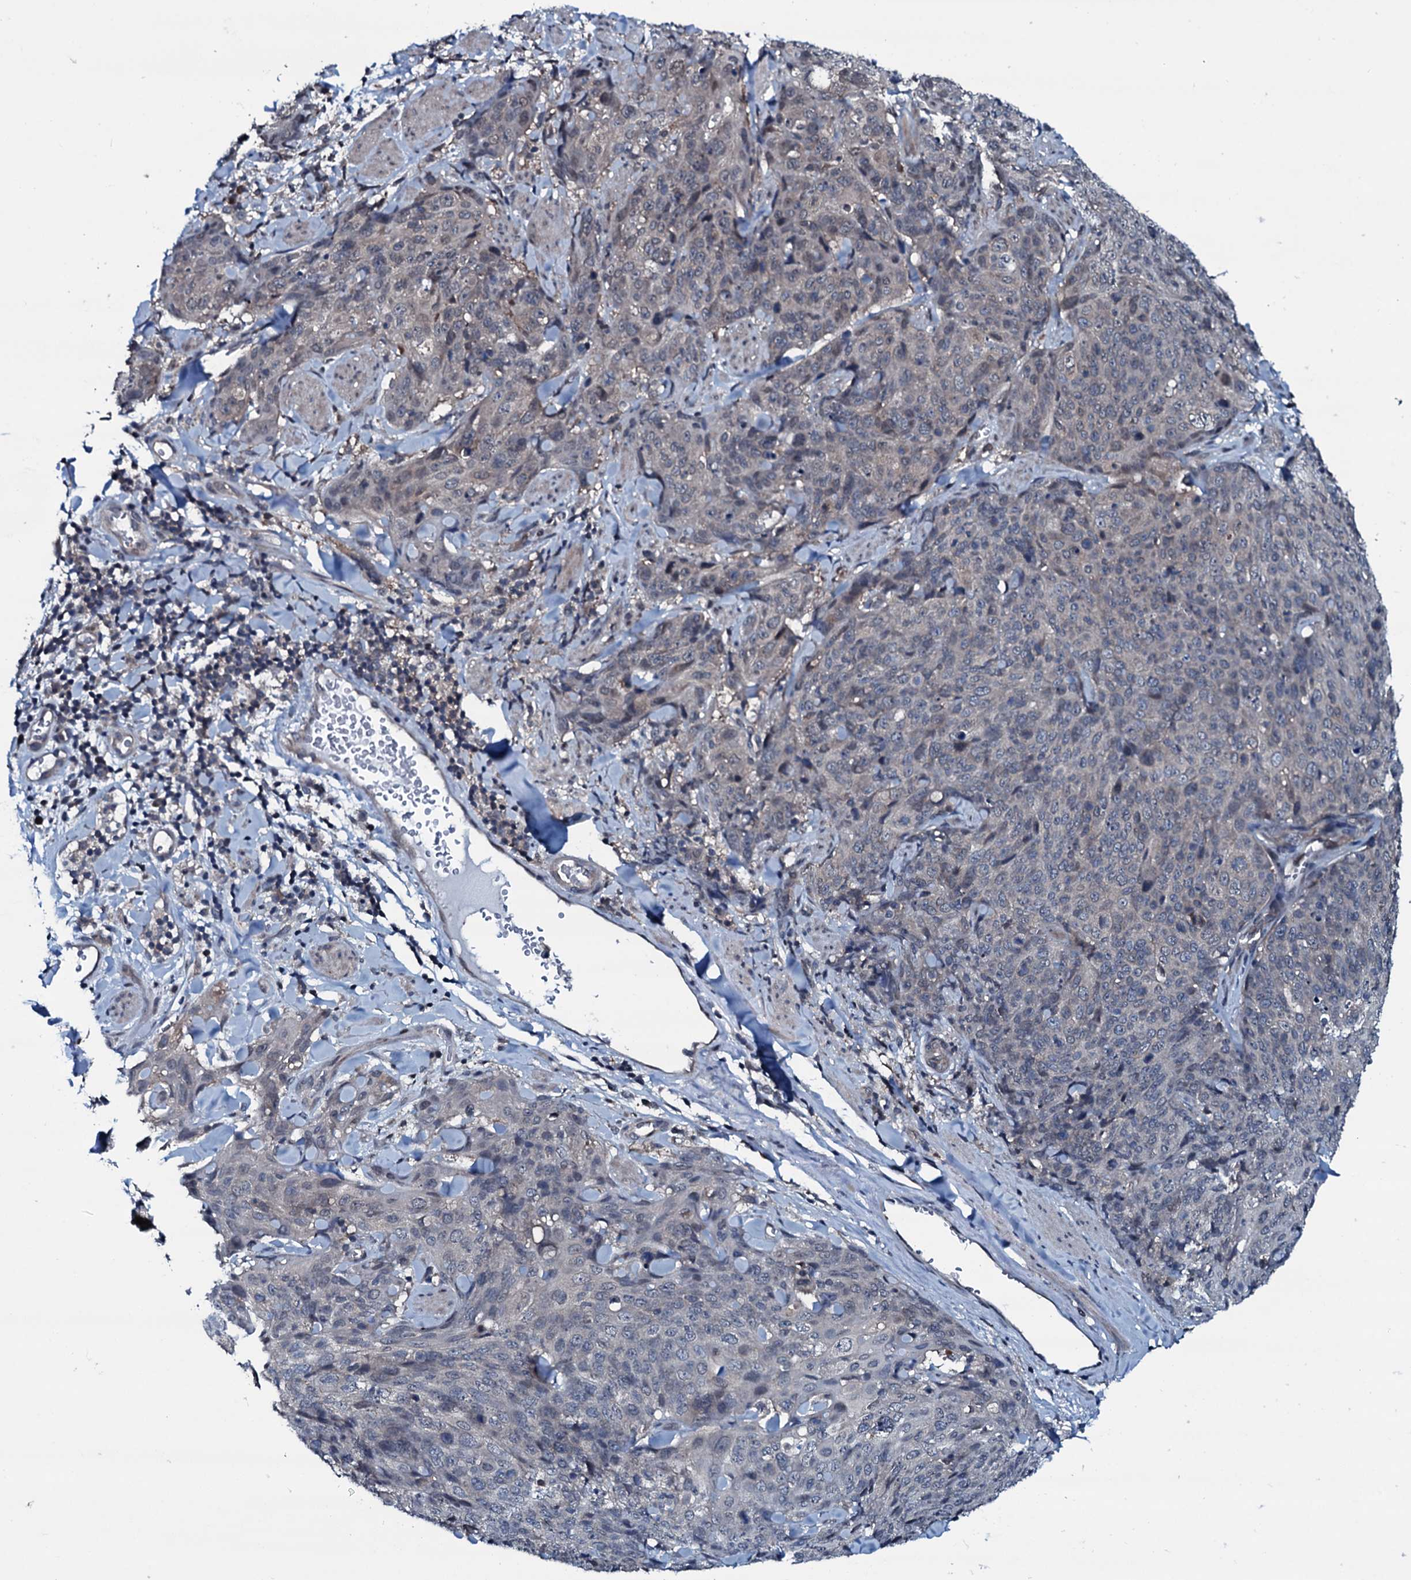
{"staining": {"intensity": "negative", "quantity": "none", "location": "none"}, "tissue": "skin cancer", "cell_type": "Tumor cells", "image_type": "cancer", "snomed": [{"axis": "morphology", "description": "Squamous cell carcinoma, NOS"}, {"axis": "topography", "description": "Skin"}, {"axis": "topography", "description": "Vulva"}], "caption": "A high-resolution image shows immunohistochemistry (IHC) staining of squamous cell carcinoma (skin), which shows no significant positivity in tumor cells.", "gene": "OGFOD2", "patient": {"sex": "female", "age": 85}}